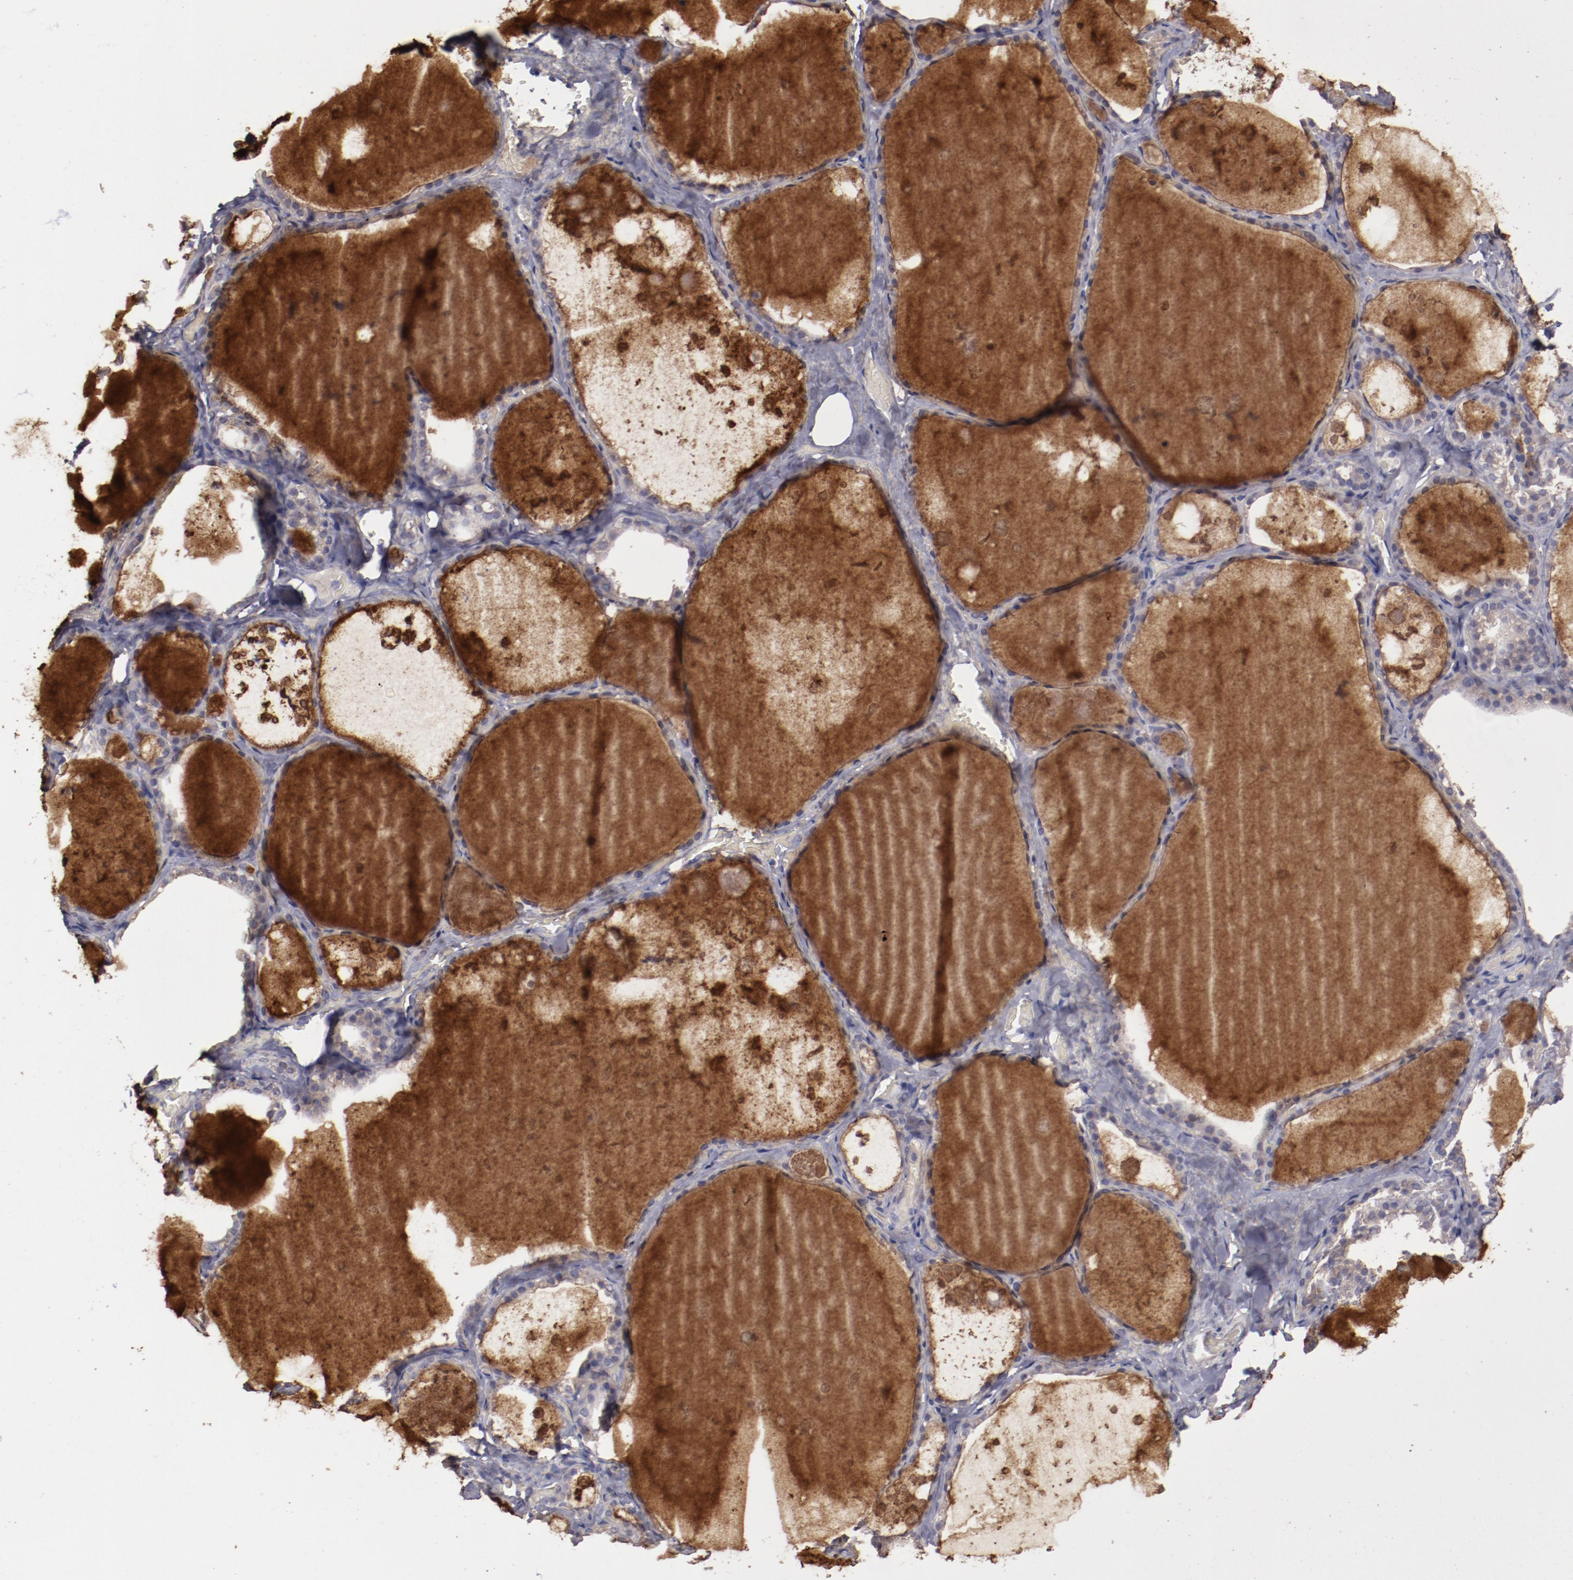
{"staining": {"intensity": "weak", "quantity": "25%-75%", "location": "cytoplasmic/membranous"}, "tissue": "thyroid gland", "cell_type": "Glandular cells", "image_type": "normal", "snomed": [{"axis": "morphology", "description": "Normal tissue, NOS"}, {"axis": "topography", "description": "Thyroid gland"}], "caption": "High-power microscopy captured an immunohistochemistry image of unremarkable thyroid gland, revealing weak cytoplasmic/membranous positivity in about 25%-75% of glandular cells.", "gene": "FAT1", "patient": {"sex": "male", "age": 61}}